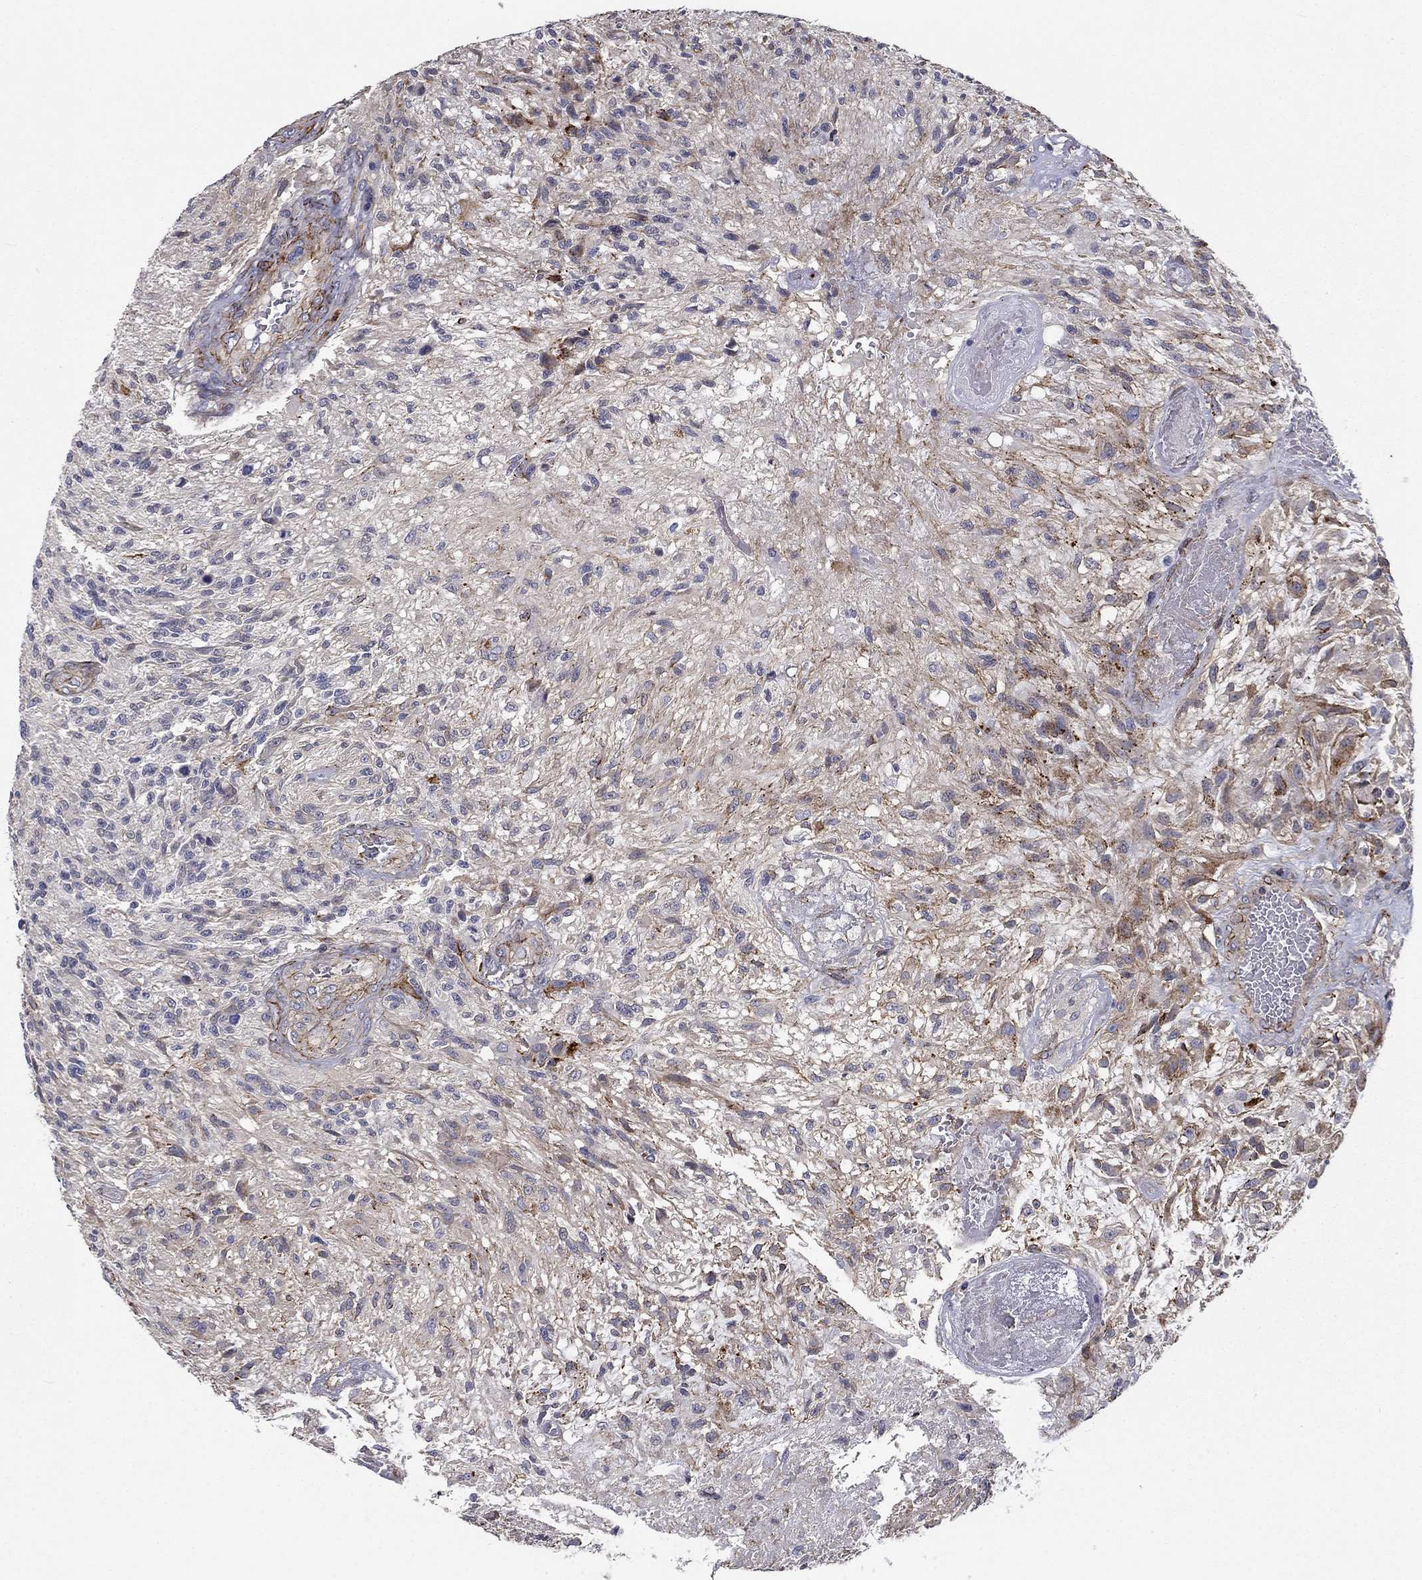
{"staining": {"intensity": "negative", "quantity": "none", "location": "none"}, "tissue": "glioma", "cell_type": "Tumor cells", "image_type": "cancer", "snomed": [{"axis": "morphology", "description": "Glioma, malignant, High grade"}, {"axis": "topography", "description": "Brain"}], "caption": "The immunohistochemistry (IHC) image has no significant staining in tumor cells of glioma tissue.", "gene": "SYNC", "patient": {"sex": "male", "age": 56}}